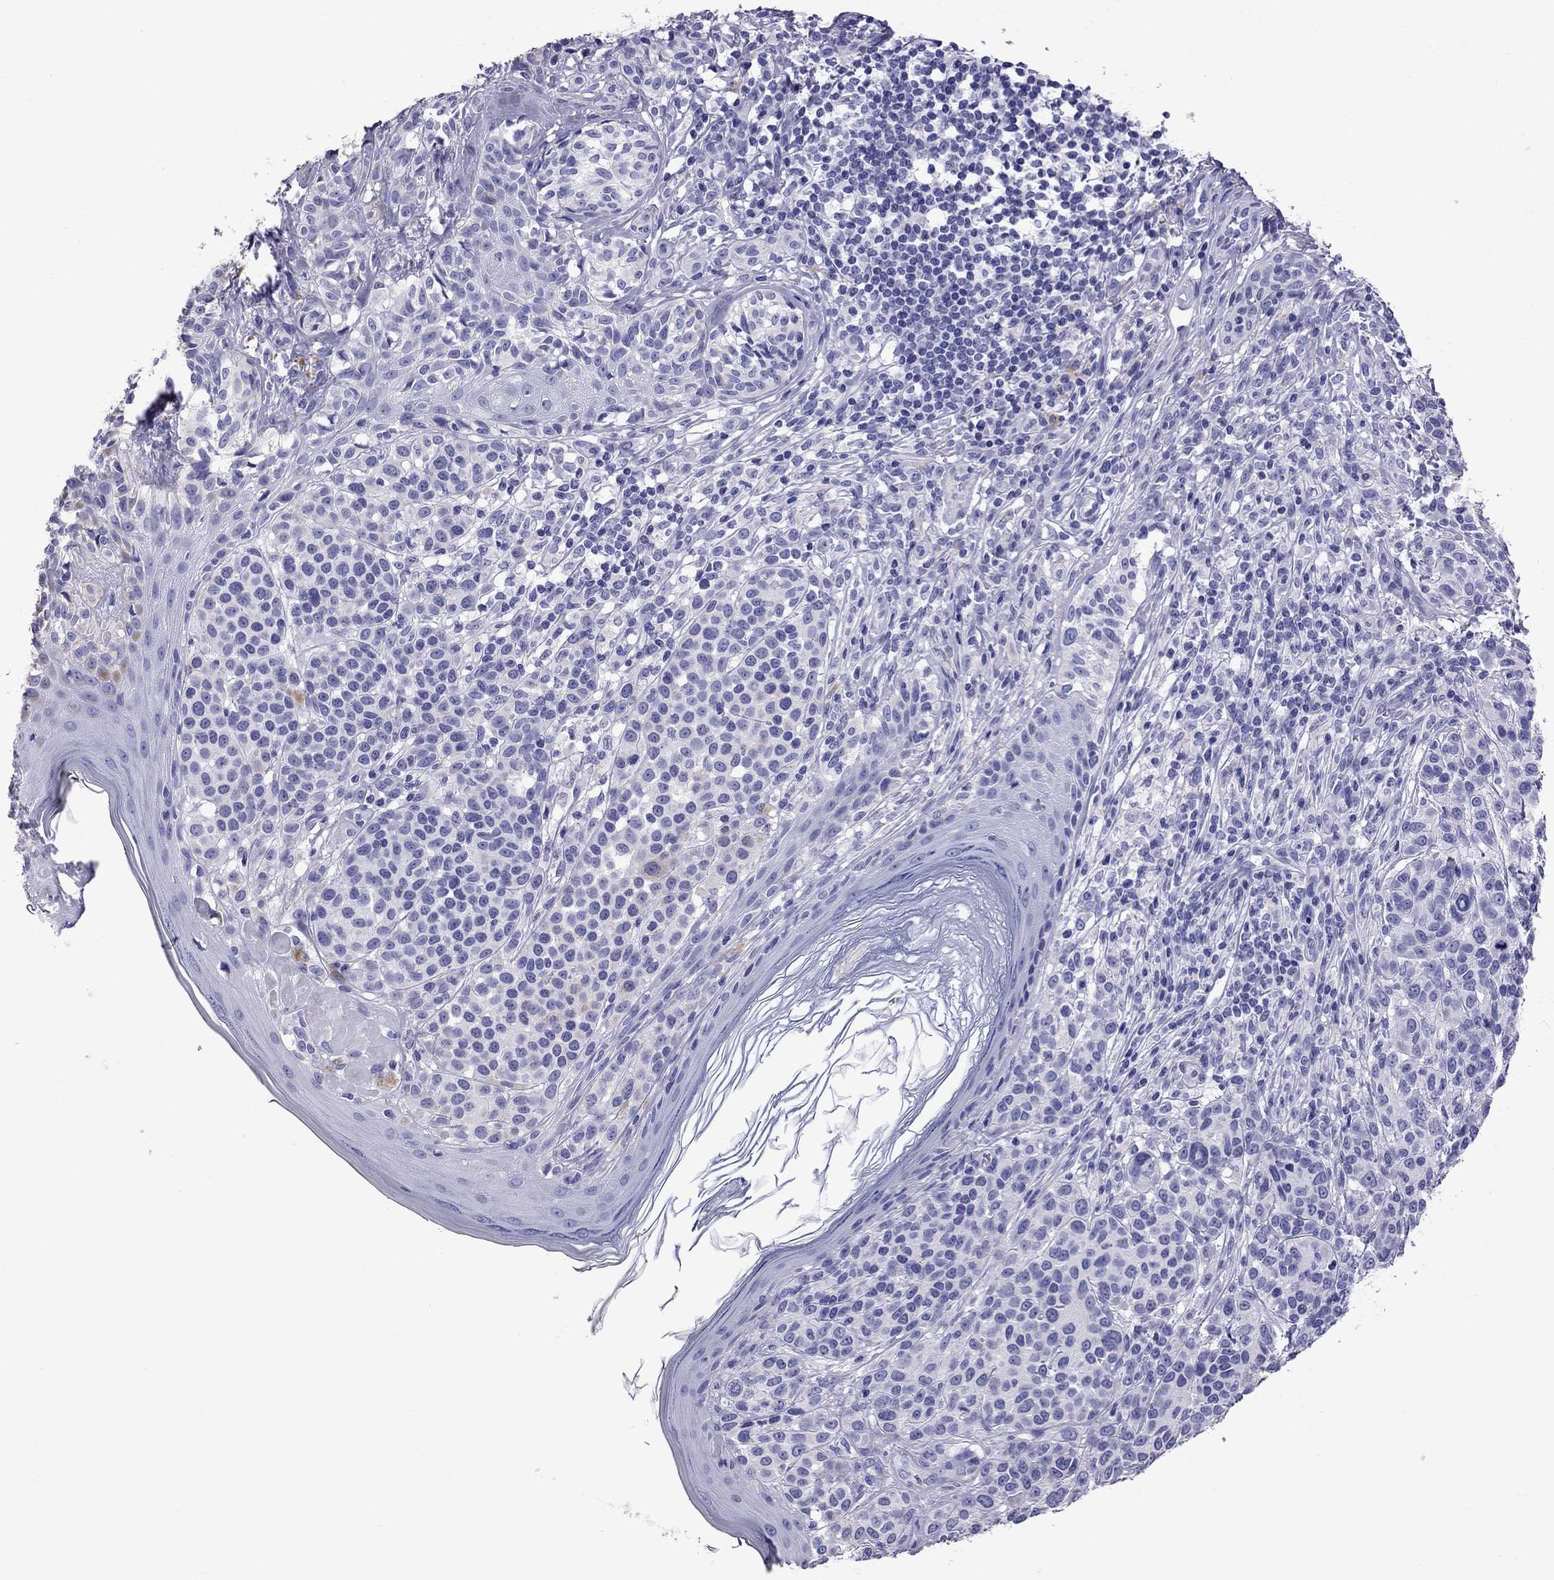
{"staining": {"intensity": "negative", "quantity": "none", "location": "none"}, "tissue": "melanoma", "cell_type": "Tumor cells", "image_type": "cancer", "snomed": [{"axis": "morphology", "description": "Malignant melanoma, NOS"}, {"axis": "topography", "description": "Skin"}], "caption": "This is a image of immunohistochemistry (IHC) staining of malignant melanoma, which shows no positivity in tumor cells. (DAB (3,3'-diaminobenzidine) IHC with hematoxylin counter stain).", "gene": "TTLL13", "patient": {"sex": "male", "age": 79}}